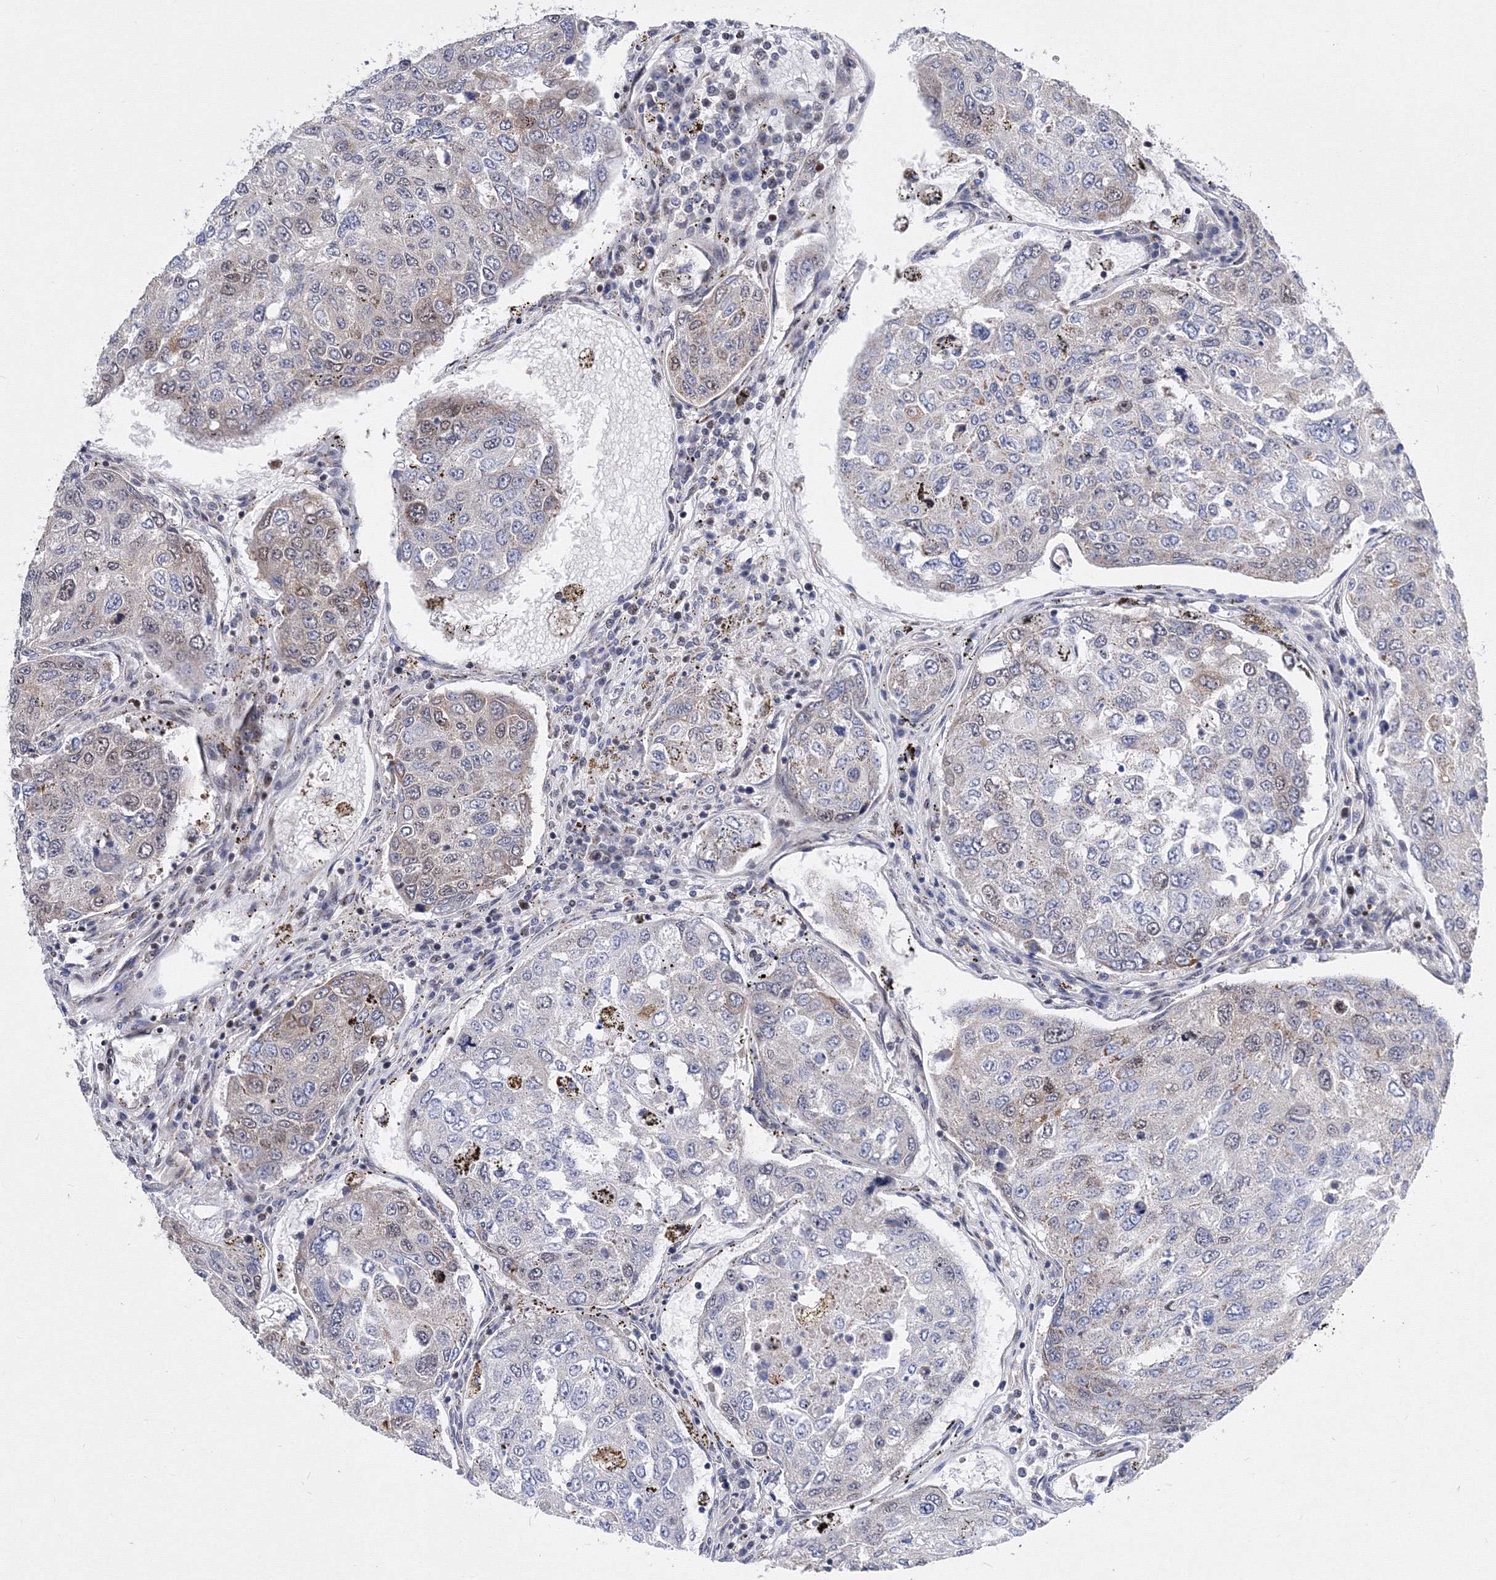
{"staining": {"intensity": "weak", "quantity": "<25%", "location": "nuclear"}, "tissue": "urothelial cancer", "cell_type": "Tumor cells", "image_type": "cancer", "snomed": [{"axis": "morphology", "description": "Urothelial carcinoma, High grade"}, {"axis": "topography", "description": "Lymph node"}, {"axis": "topography", "description": "Urinary bladder"}], "caption": "Tumor cells are negative for brown protein staining in urothelial carcinoma (high-grade). (Brightfield microscopy of DAB immunohistochemistry at high magnification).", "gene": "GPN1", "patient": {"sex": "male", "age": 51}}